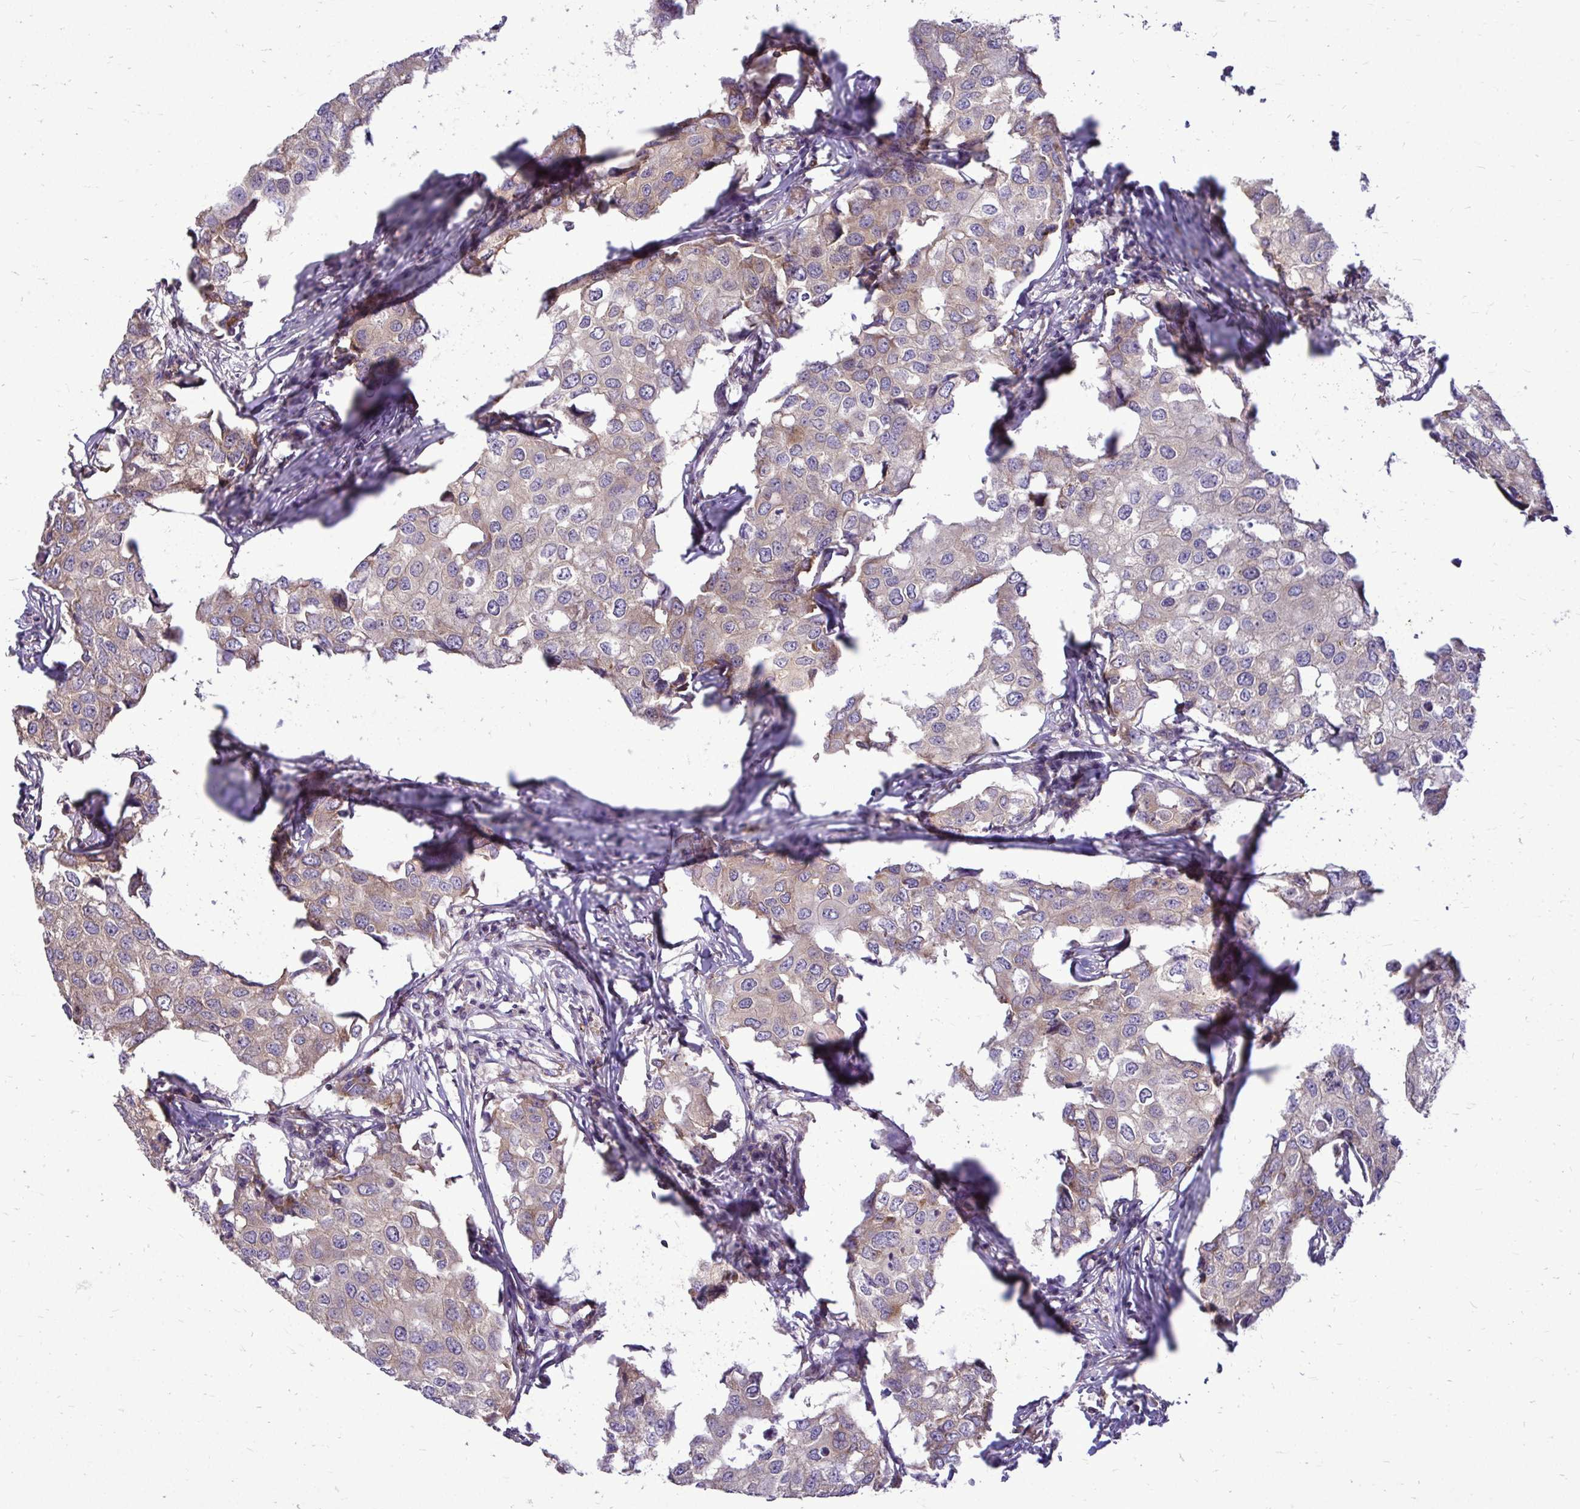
{"staining": {"intensity": "weak", "quantity": "25%-75%", "location": "cytoplasmic/membranous"}, "tissue": "breast cancer", "cell_type": "Tumor cells", "image_type": "cancer", "snomed": [{"axis": "morphology", "description": "Duct carcinoma"}, {"axis": "topography", "description": "Breast"}], "caption": "Invasive ductal carcinoma (breast) stained with a brown dye displays weak cytoplasmic/membranous positive expression in approximately 25%-75% of tumor cells.", "gene": "FMR1", "patient": {"sex": "female", "age": 27}}